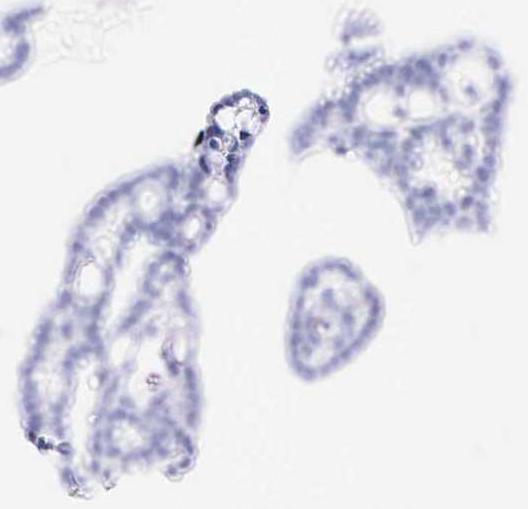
{"staining": {"intensity": "negative", "quantity": "none", "location": "none"}, "tissue": "ovarian cancer", "cell_type": "Tumor cells", "image_type": "cancer", "snomed": [{"axis": "morphology", "description": "Cystadenocarcinoma, serous, NOS"}, {"axis": "topography", "description": "Ovary"}], "caption": "Immunohistochemical staining of human ovarian cancer (serous cystadenocarcinoma) demonstrates no significant staining in tumor cells. (Brightfield microscopy of DAB (3,3'-diaminobenzidine) IHC at high magnification).", "gene": "CALD1", "patient": {"sex": "female", "age": 71}}